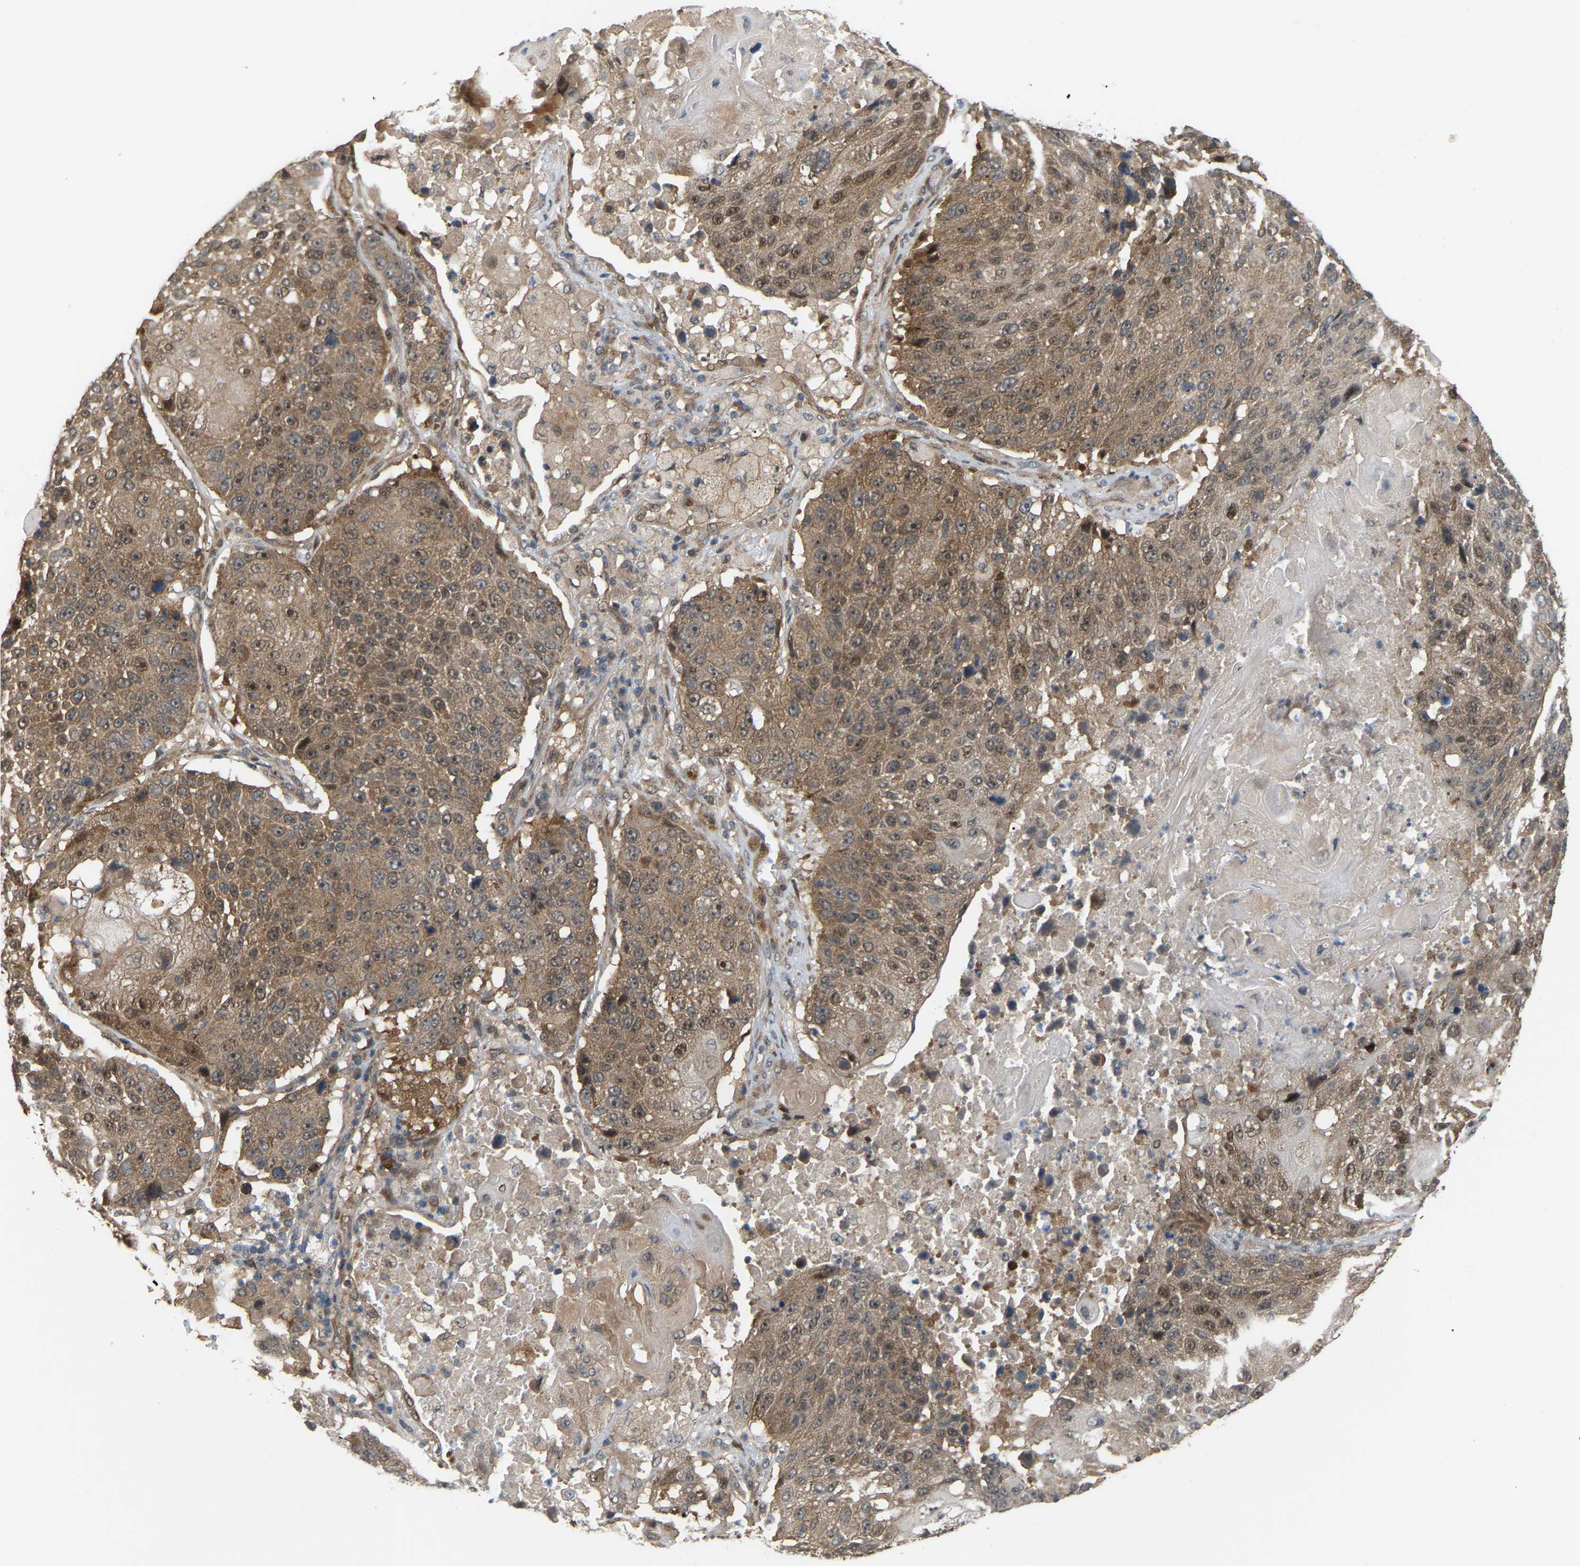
{"staining": {"intensity": "moderate", "quantity": ">75%", "location": "cytoplasmic/membranous"}, "tissue": "lung cancer", "cell_type": "Tumor cells", "image_type": "cancer", "snomed": [{"axis": "morphology", "description": "Squamous cell carcinoma, NOS"}, {"axis": "topography", "description": "Lung"}], "caption": "IHC micrograph of lung cancer (squamous cell carcinoma) stained for a protein (brown), which demonstrates medium levels of moderate cytoplasmic/membranous staining in approximately >75% of tumor cells.", "gene": "CROT", "patient": {"sex": "male", "age": 61}}